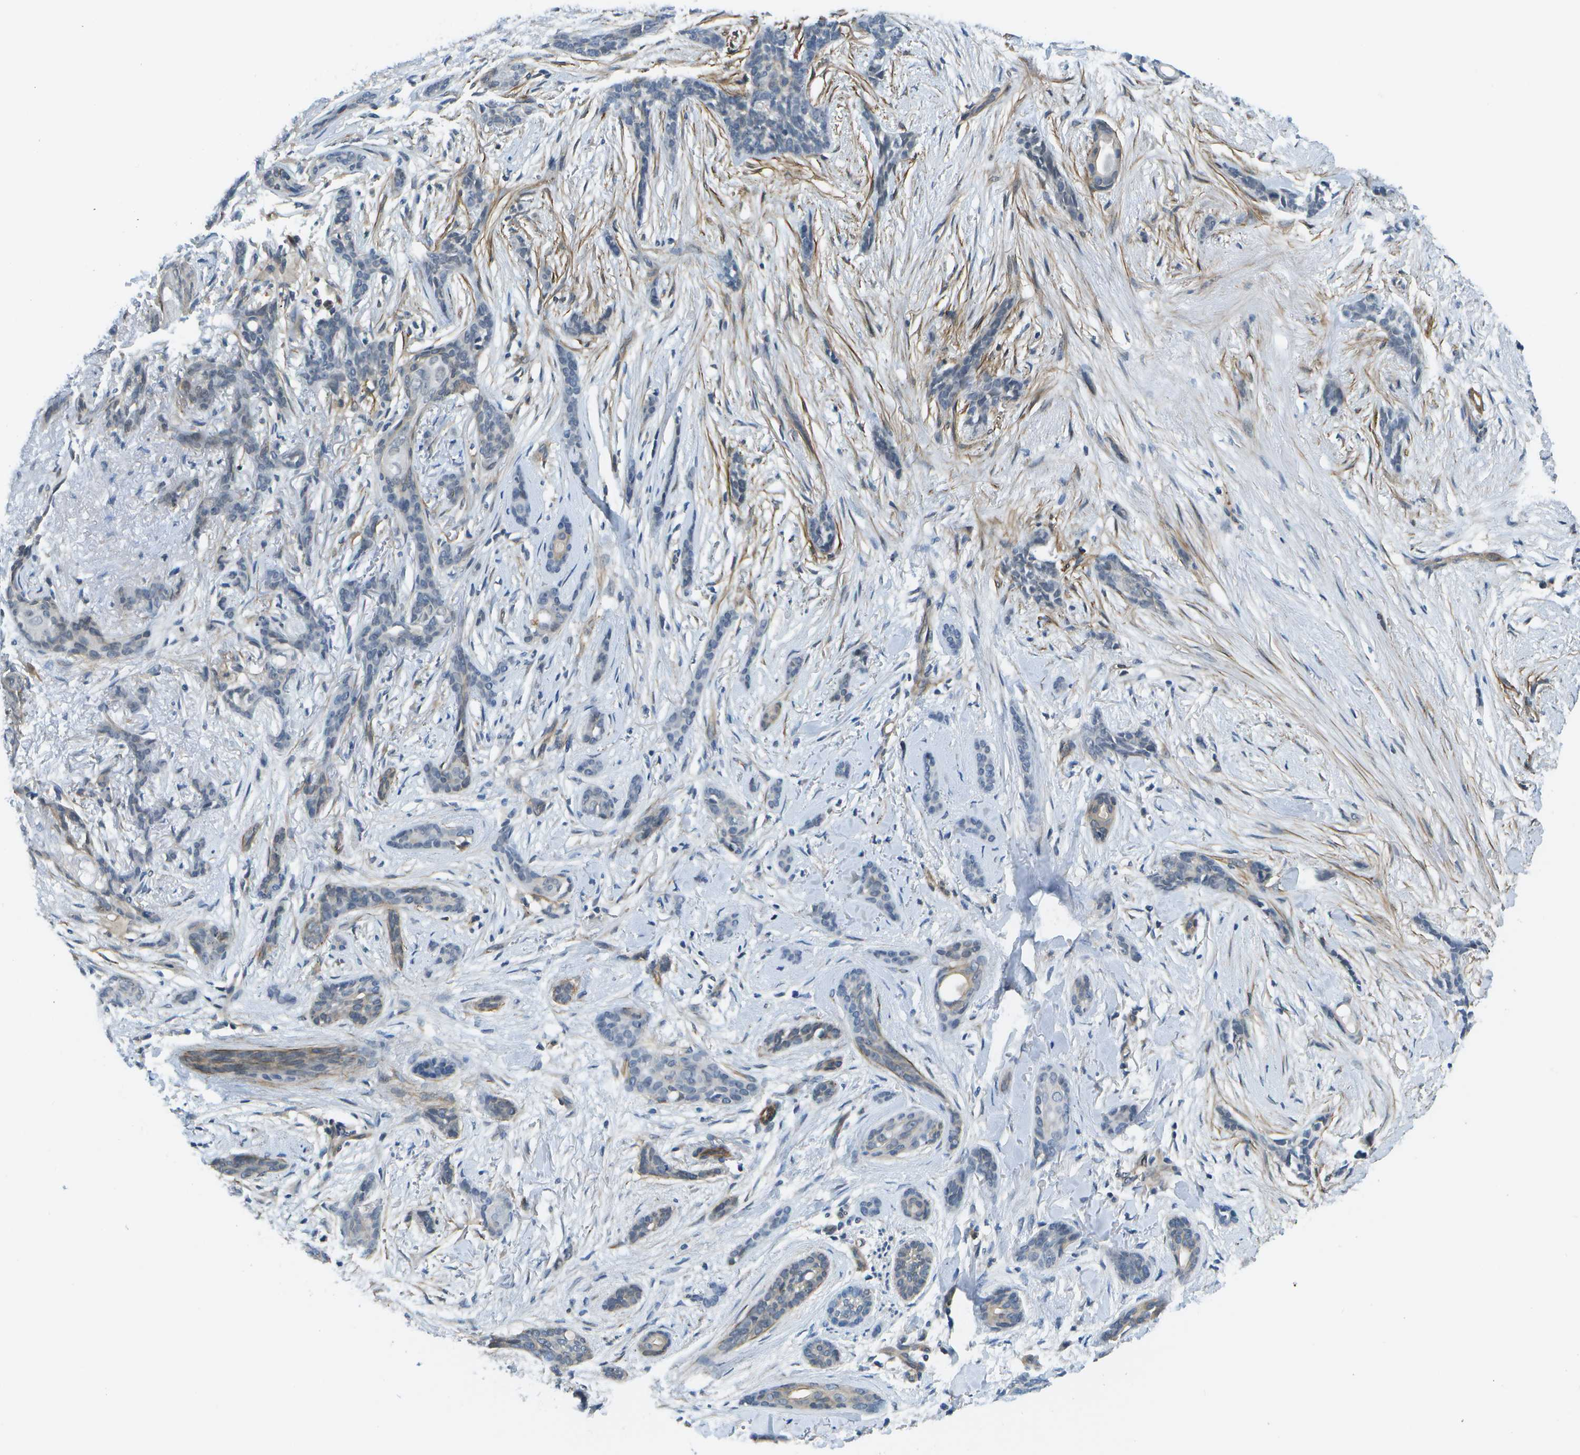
{"staining": {"intensity": "negative", "quantity": "none", "location": "none"}, "tissue": "skin cancer", "cell_type": "Tumor cells", "image_type": "cancer", "snomed": [{"axis": "morphology", "description": "Basal cell carcinoma"}, {"axis": "morphology", "description": "Adnexal tumor, benign"}, {"axis": "topography", "description": "Skin"}], "caption": "The immunohistochemistry micrograph has no significant staining in tumor cells of skin cancer tissue. The staining is performed using DAB (3,3'-diaminobenzidine) brown chromogen with nuclei counter-stained in using hematoxylin.", "gene": "KIAA0040", "patient": {"sex": "female", "age": 42}}